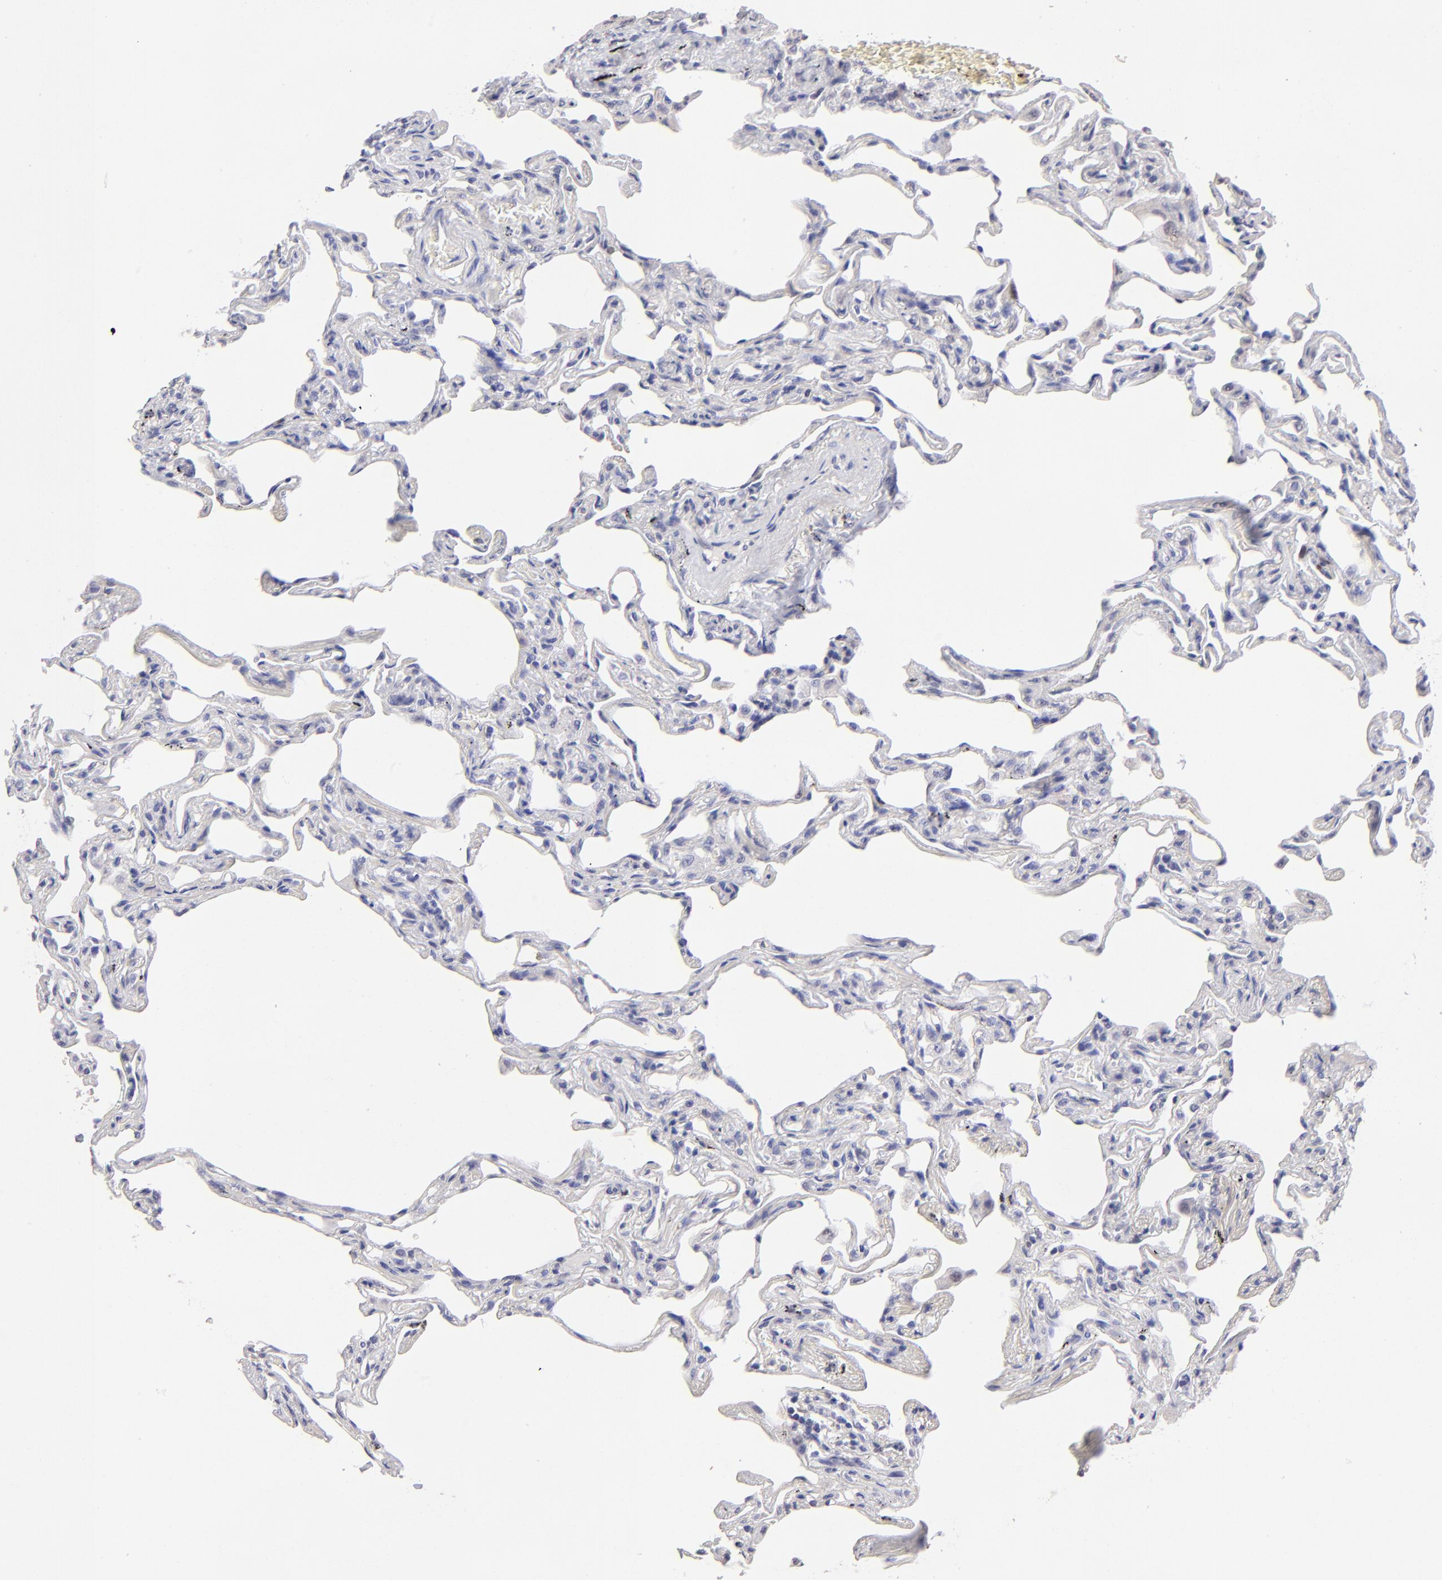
{"staining": {"intensity": "negative", "quantity": "none", "location": "none"}, "tissue": "lung", "cell_type": "Alveolar cells", "image_type": "normal", "snomed": [{"axis": "morphology", "description": "Normal tissue, NOS"}, {"axis": "morphology", "description": "Inflammation, NOS"}, {"axis": "topography", "description": "Lung"}], "caption": "The photomicrograph exhibits no significant positivity in alveolar cells of lung.", "gene": "DNMT1", "patient": {"sex": "male", "age": 69}}